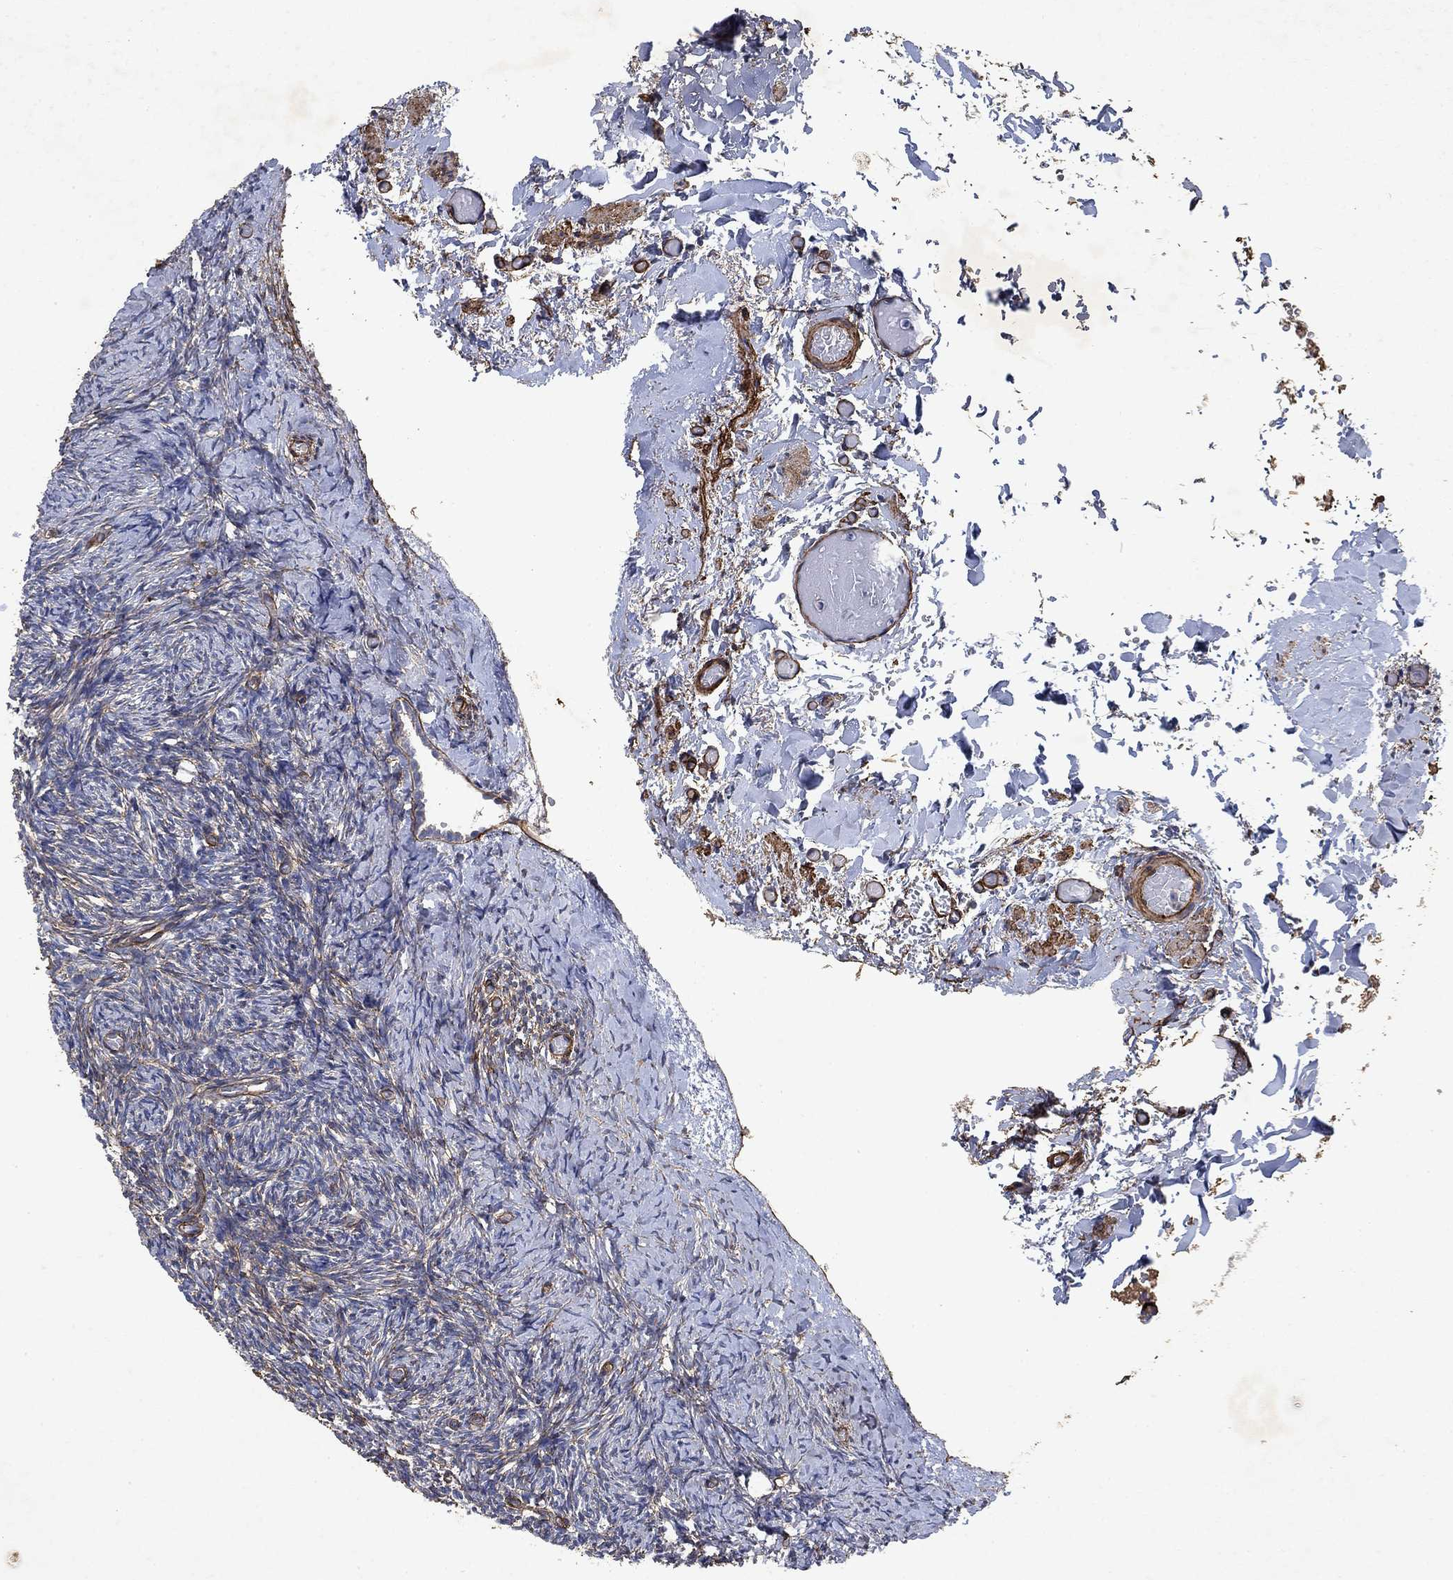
{"staining": {"intensity": "negative", "quantity": "none", "location": "none"}, "tissue": "ovary", "cell_type": "Follicle cells", "image_type": "normal", "snomed": [{"axis": "morphology", "description": "Normal tissue, NOS"}, {"axis": "topography", "description": "Ovary"}], "caption": "The image displays no staining of follicle cells in normal ovary. (DAB IHC visualized using brightfield microscopy, high magnification).", "gene": "COL4A2", "patient": {"sex": "female", "age": 39}}